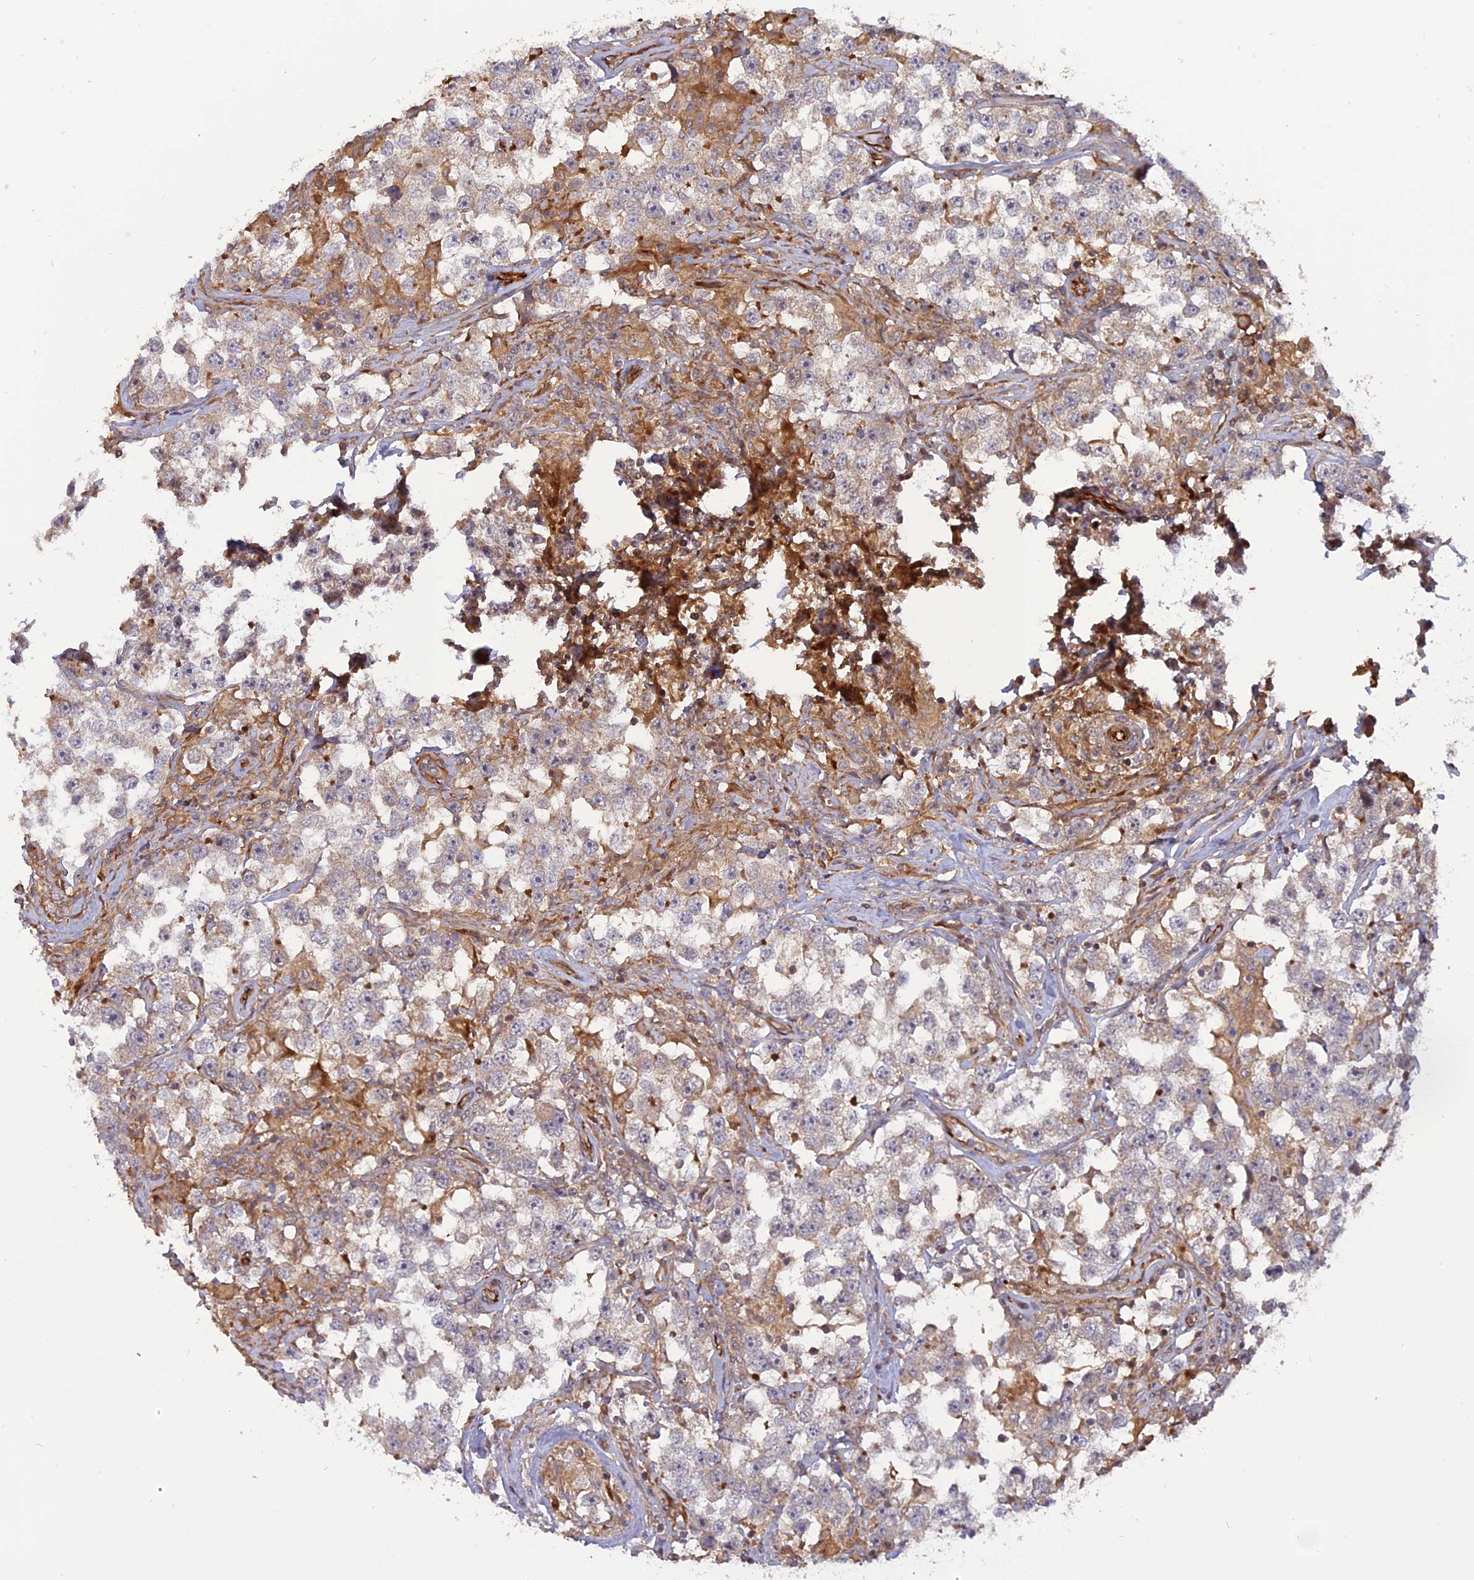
{"staining": {"intensity": "weak", "quantity": "<25%", "location": "cytoplasmic/membranous"}, "tissue": "testis cancer", "cell_type": "Tumor cells", "image_type": "cancer", "snomed": [{"axis": "morphology", "description": "Seminoma, NOS"}, {"axis": "topography", "description": "Testis"}], "caption": "Testis cancer was stained to show a protein in brown. There is no significant expression in tumor cells.", "gene": "PHLDB3", "patient": {"sex": "male", "age": 46}}